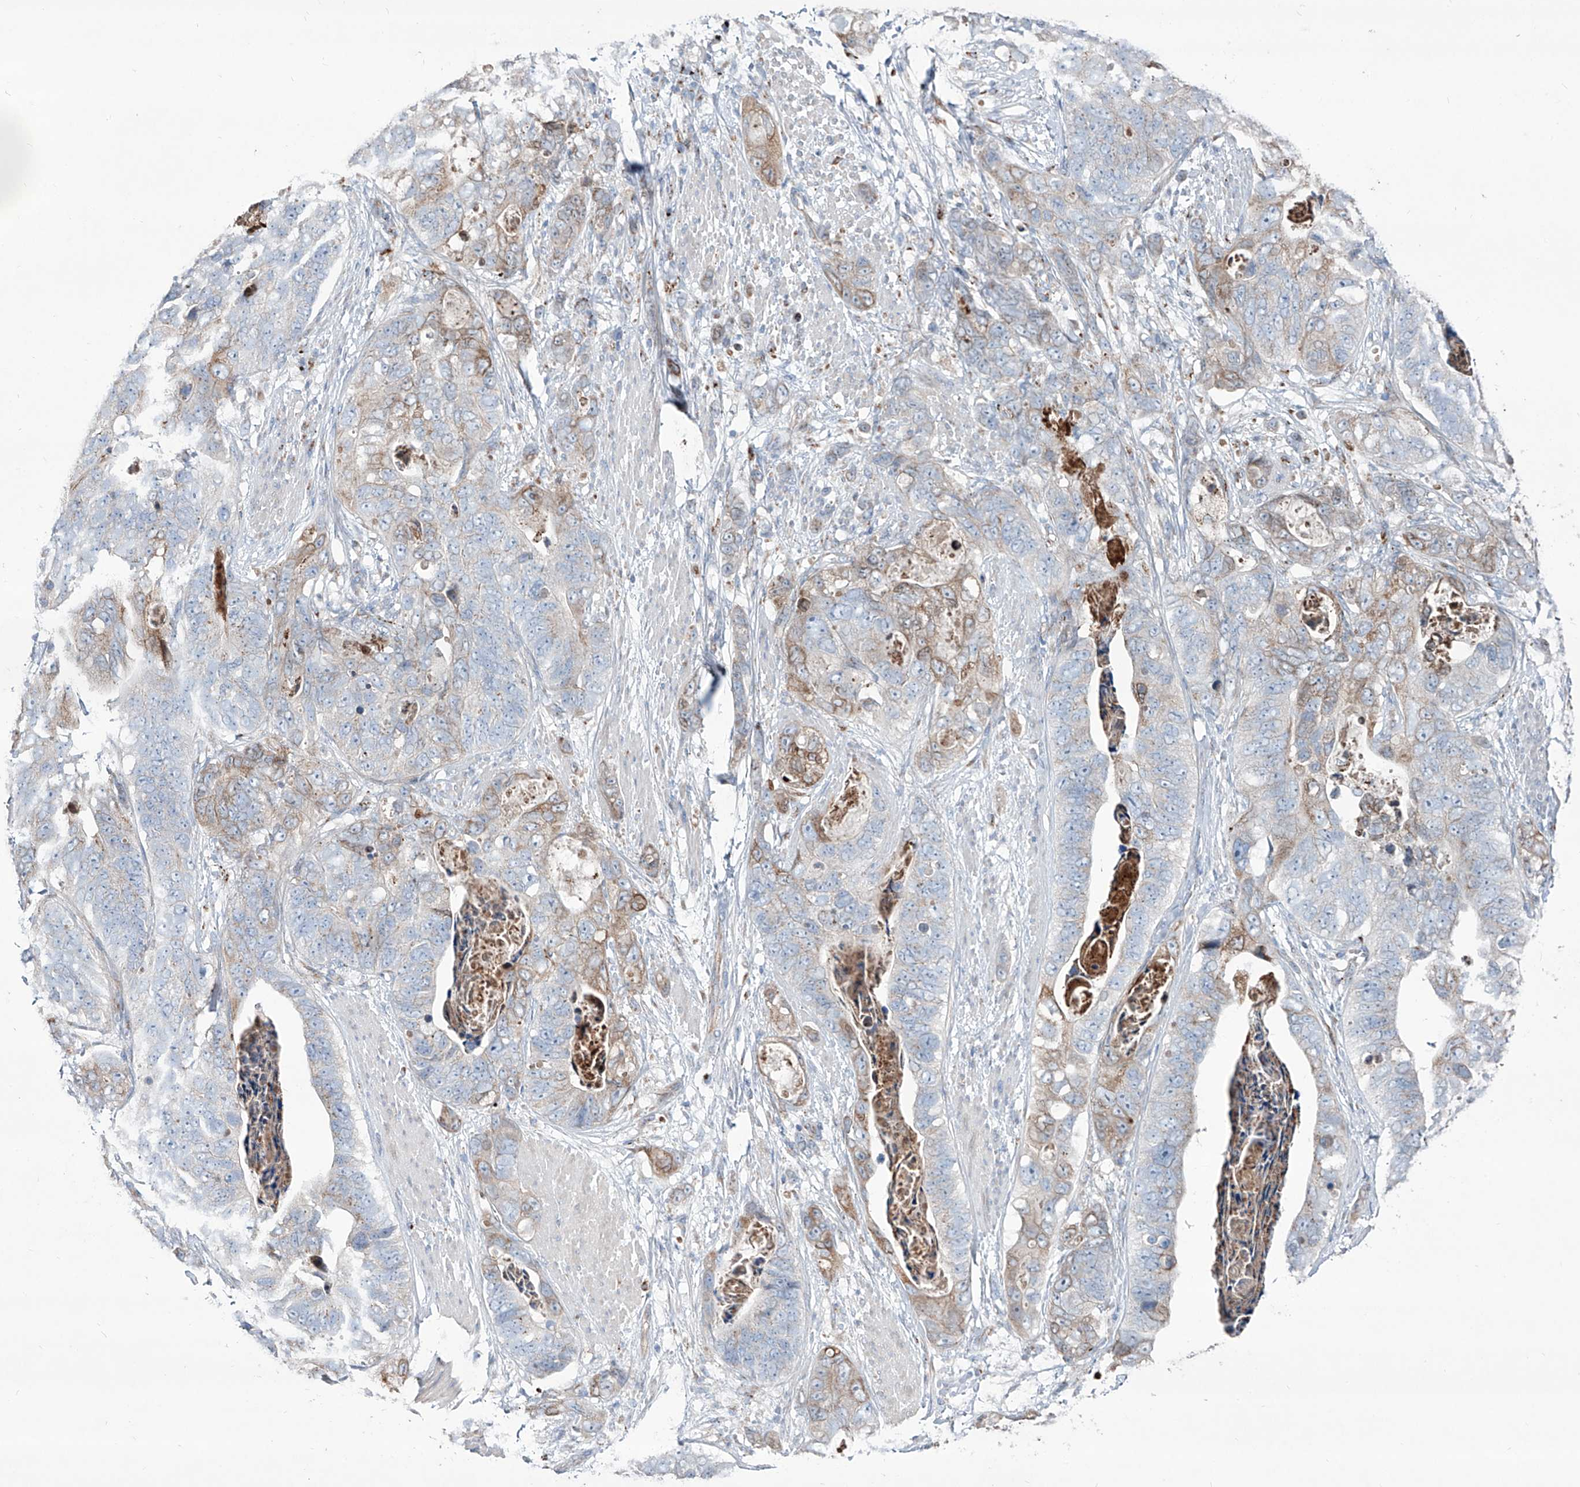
{"staining": {"intensity": "moderate", "quantity": "25%-75%", "location": "cytoplasmic/membranous"}, "tissue": "stomach cancer", "cell_type": "Tumor cells", "image_type": "cancer", "snomed": [{"axis": "morphology", "description": "Adenocarcinoma, NOS"}, {"axis": "topography", "description": "Stomach"}], "caption": "Human stomach cancer (adenocarcinoma) stained for a protein (brown) displays moderate cytoplasmic/membranous positive staining in approximately 25%-75% of tumor cells.", "gene": "CDH5", "patient": {"sex": "female", "age": 89}}